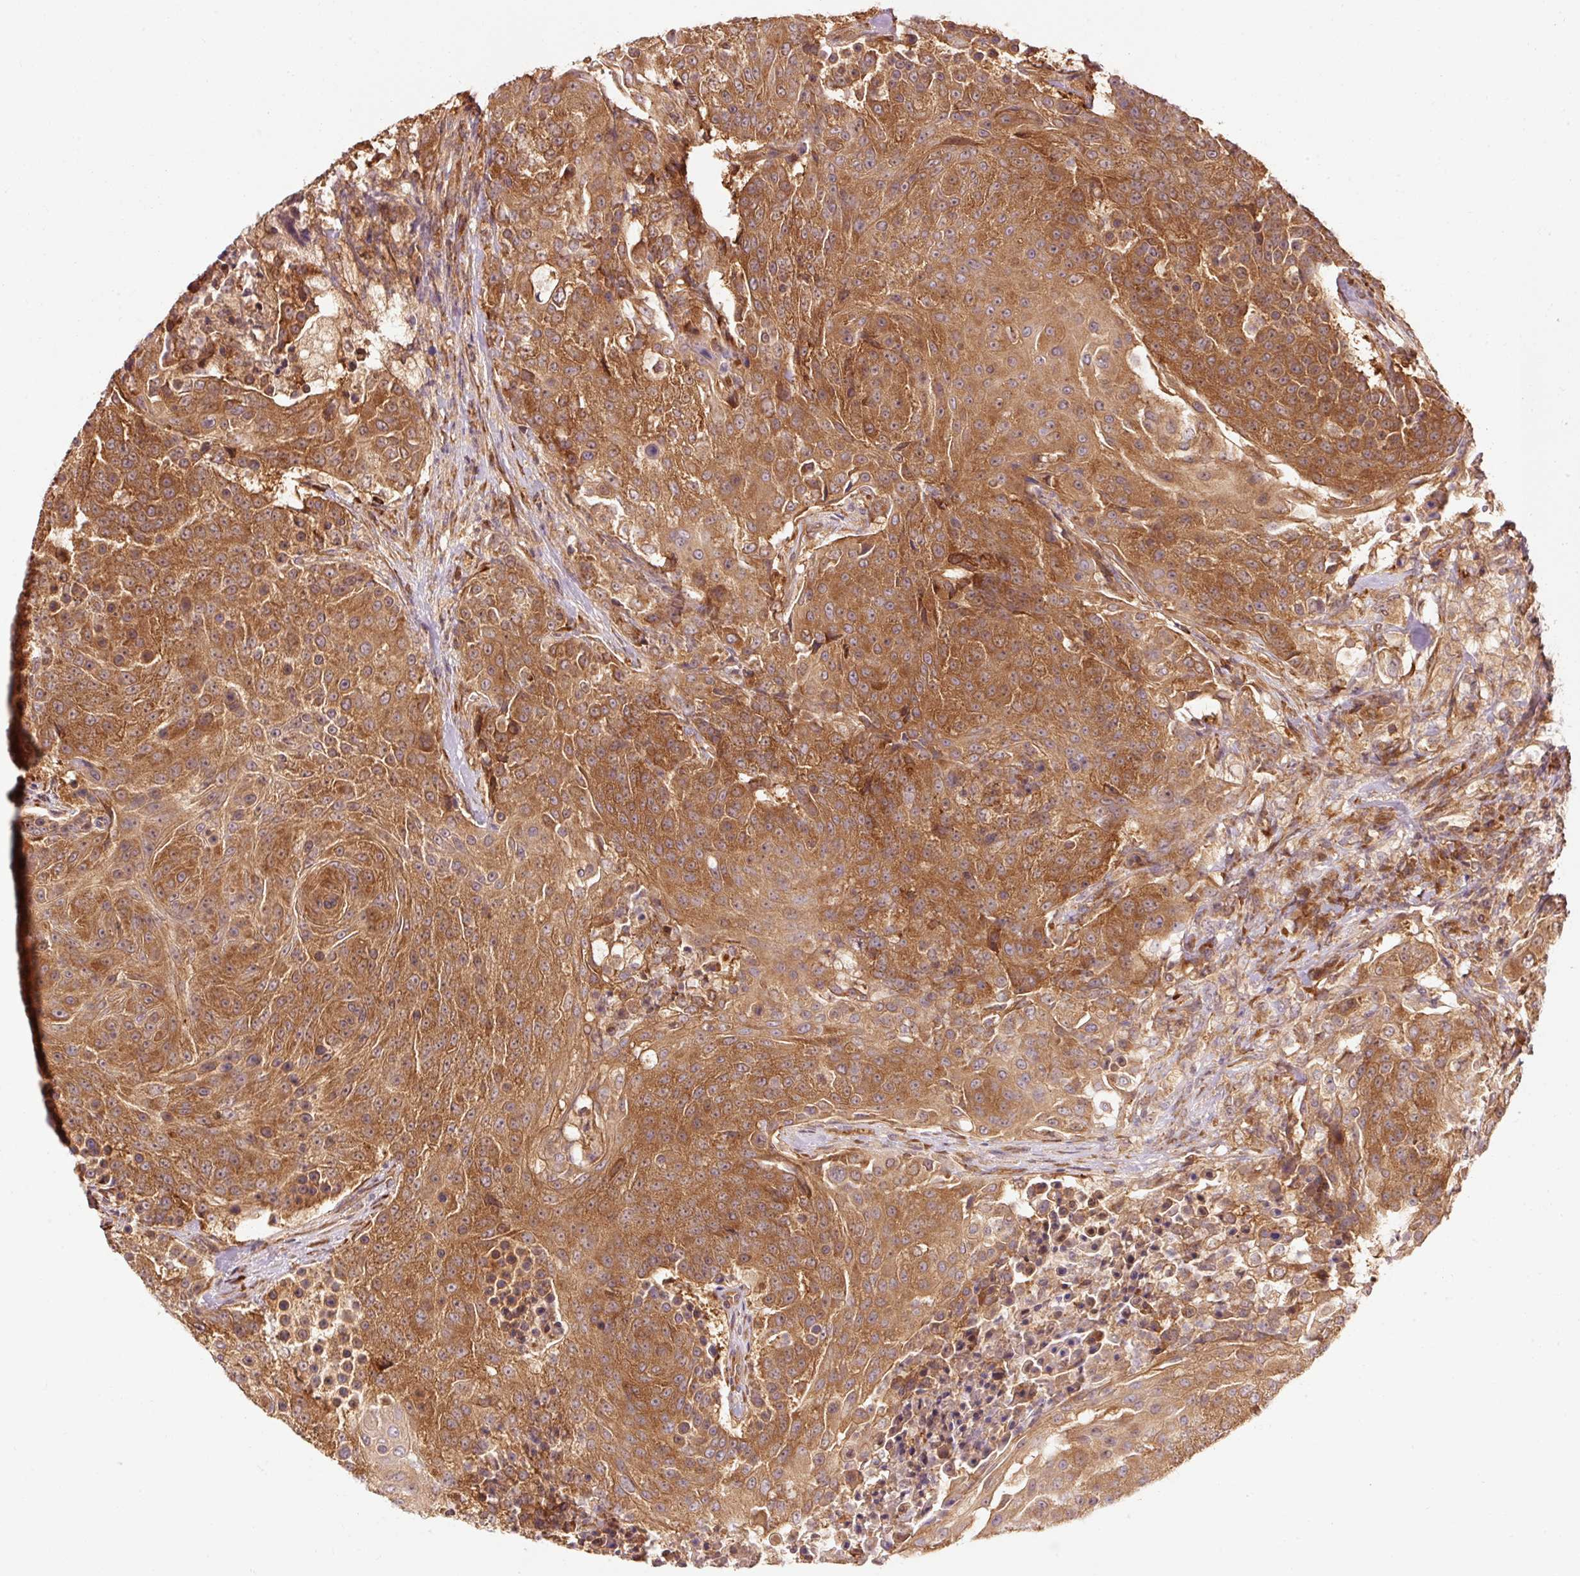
{"staining": {"intensity": "moderate", "quantity": ">75%", "location": "cytoplasmic/membranous"}, "tissue": "urothelial cancer", "cell_type": "Tumor cells", "image_type": "cancer", "snomed": [{"axis": "morphology", "description": "Urothelial carcinoma, High grade"}, {"axis": "topography", "description": "Urinary bladder"}], "caption": "Urothelial cancer stained for a protein (brown) demonstrates moderate cytoplasmic/membranous positive staining in approximately >75% of tumor cells.", "gene": "PDAP1", "patient": {"sex": "female", "age": 63}}